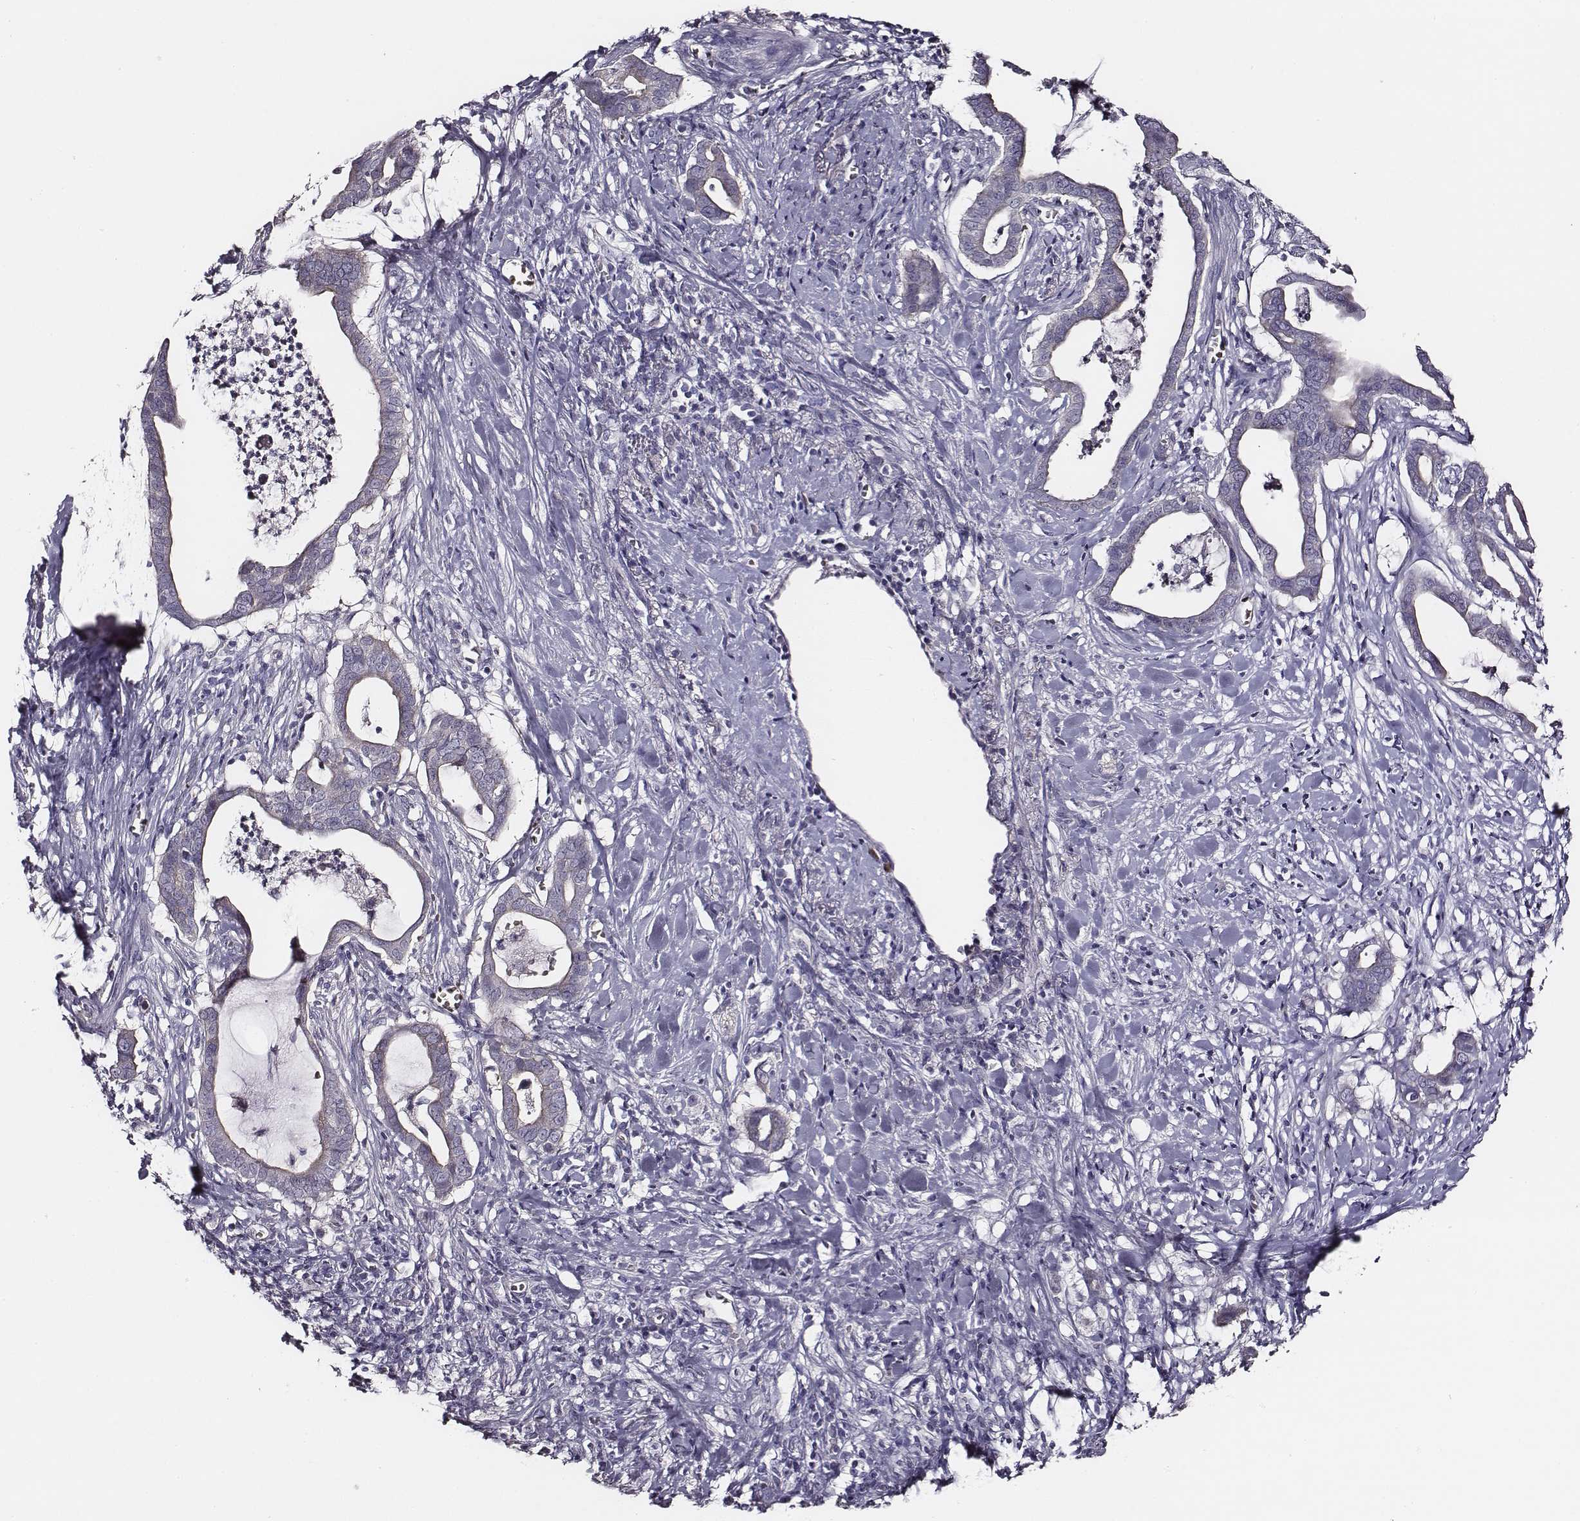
{"staining": {"intensity": "negative", "quantity": "none", "location": "none"}, "tissue": "pancreatic cancer", "cell_type": "Tumor cells", "image_type": "cancer", "snomed": [{"axis": "morphology", "description": "Adenocarcinoma, NOS"}, {"axis": "topography", "description": "Pancreas"}], "caption": "Human pancreatic cancer (adenocarcinoma) stained for a protein using immunohistochemistry reveals no expression in tumor cells.", "gene": "AADAT", "patient": {"sex": "male", "age": 61}}